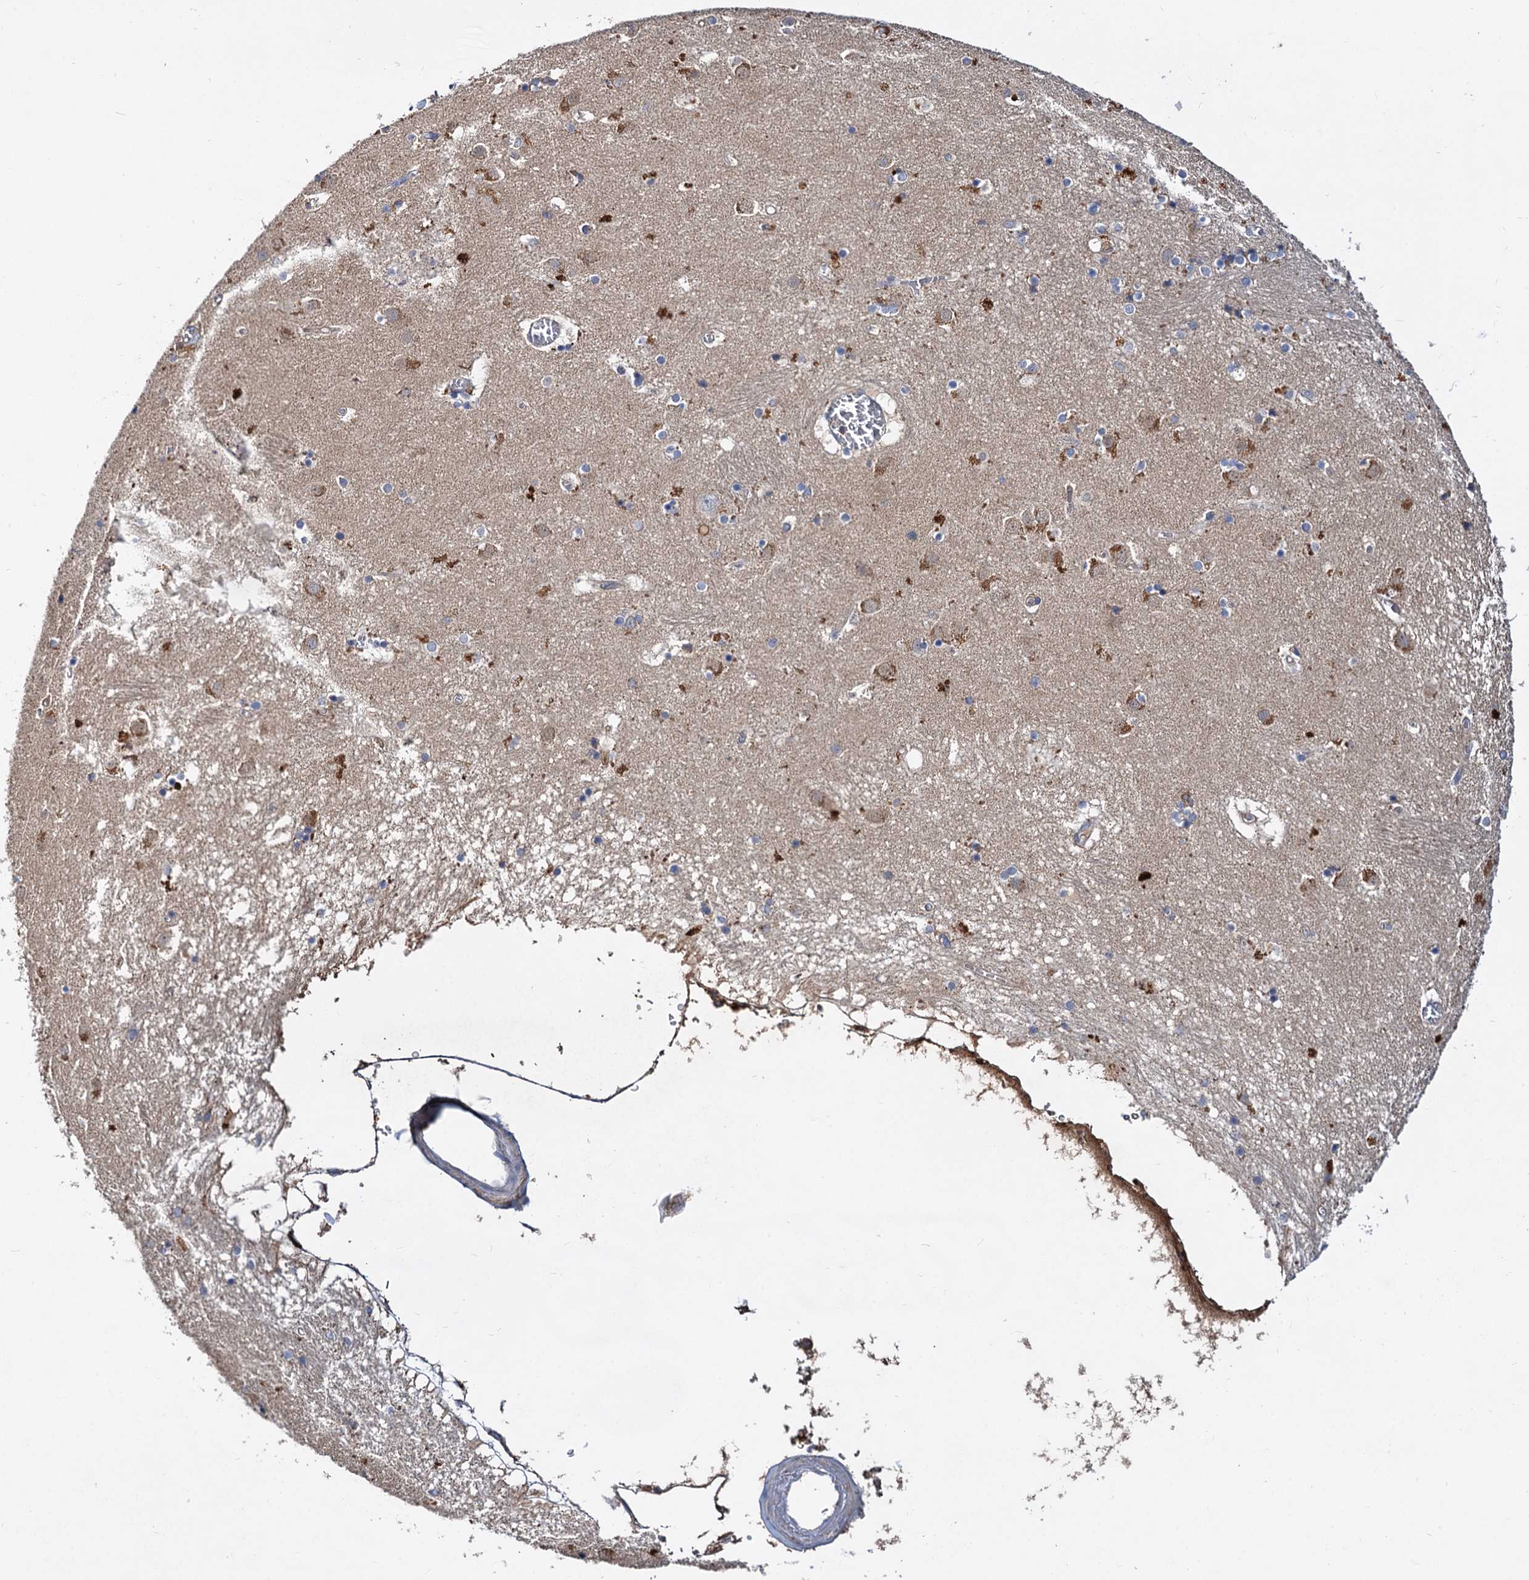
{"staining": {"intensity": "negative", "quantity": "none", "location": "none"}, "tissue": "caudate", "cell_type": "Glial cells", "image_type": "normal", "snomed": [{"axis": "morphology", "description": "Normal tissue, NOS"}, {"axis": "topography", "description": "Lateral ventricle wall"}], "caption": "The histopathology image shows no significant staining in glial cells of caudate. Brightfield microscopy of IHC stained with DAB (brown) and hematoxylin (blue), captured at high magnification.", "gene": "ALKBH7", "patient": {"sex": "male", "age": 70}}